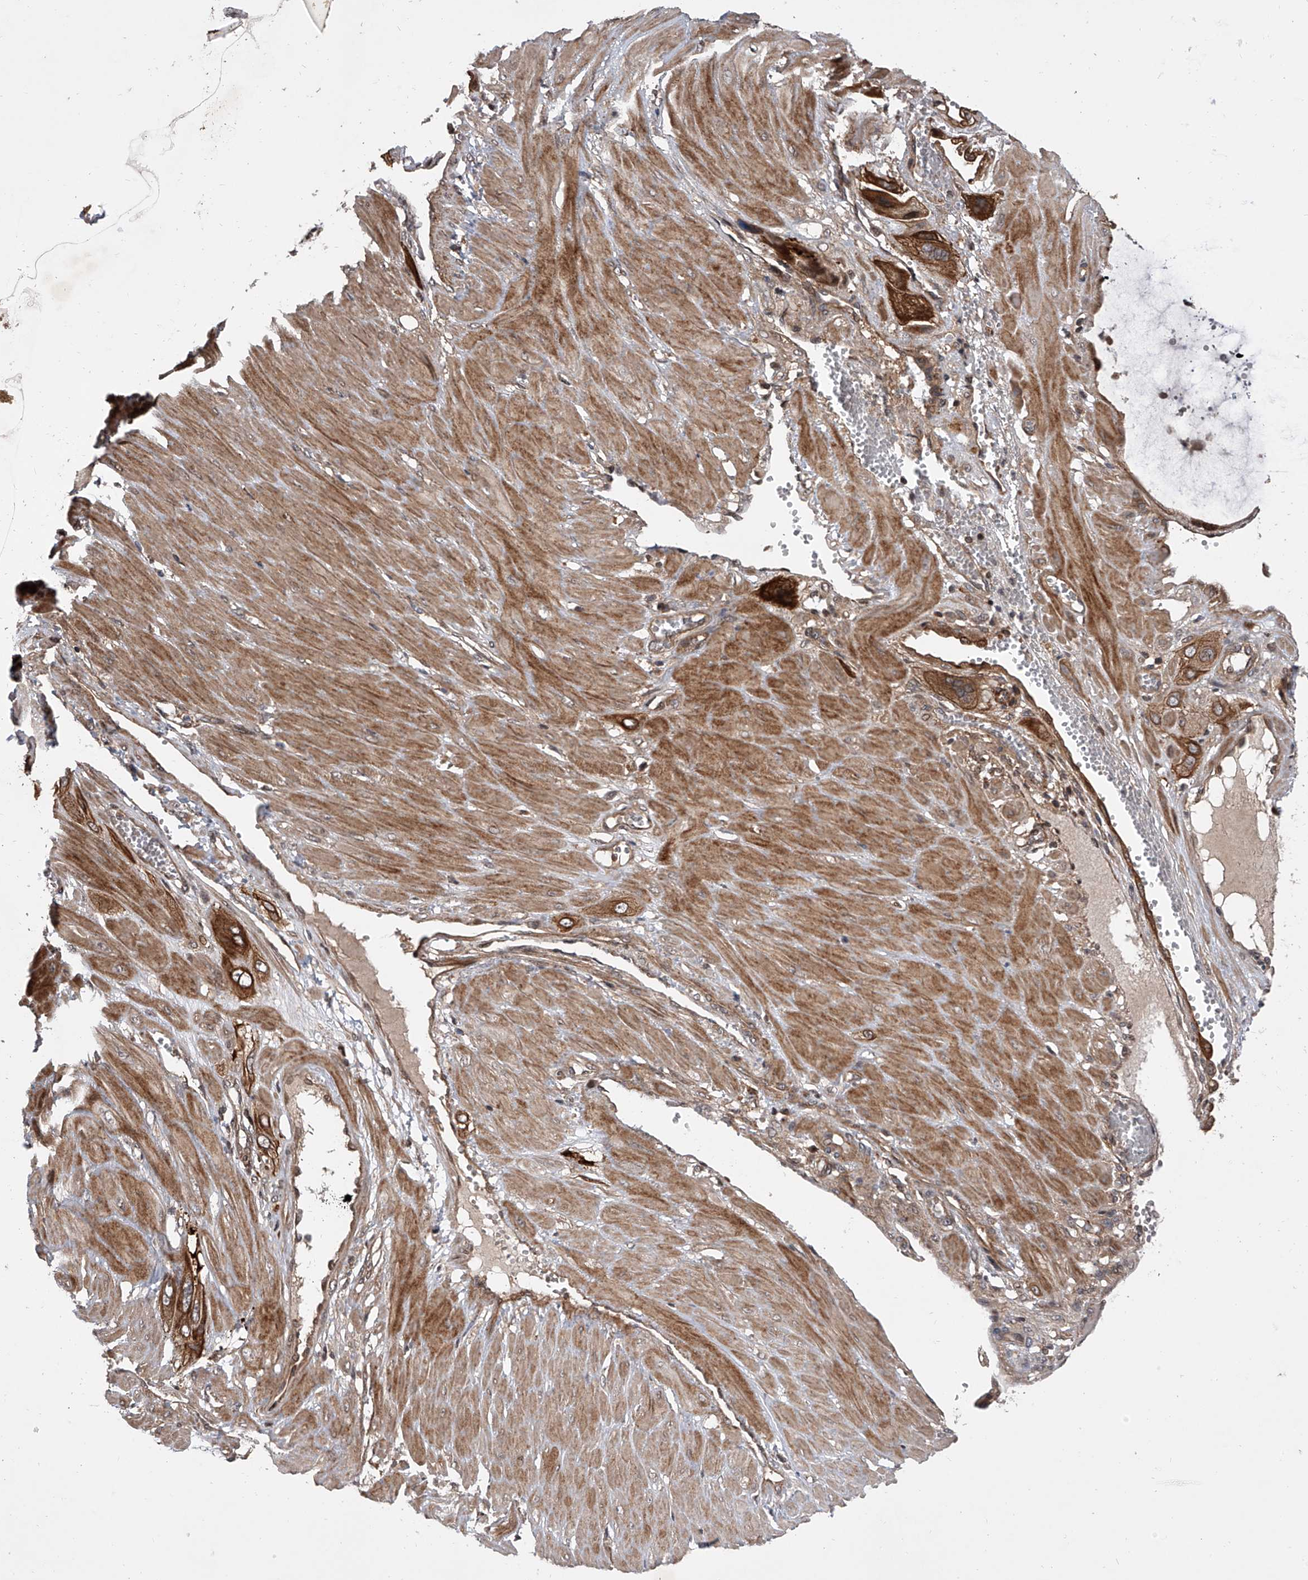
{"staining": {"intensity": "strong", "quantity": ">75%", "location": "cytoplasmic/membranous"}, "tissue": "cervical cancer", "cell_type": "Tumor cells", "image_type": "cancer", "snomed": [{"axis": "morphology", "description": "Squamous cell carcinoma, NOS"}, {"axis": "topography", "description": "Cervix"}], "caption": "Protein expression by immunohistochemistry (IHC) exhibits strong cytoplasmic/membranous staining in about >75% of tumor cells in cervical cancer.", "gene": "USP47", "patient": {"sex": "female", "age": 34}}